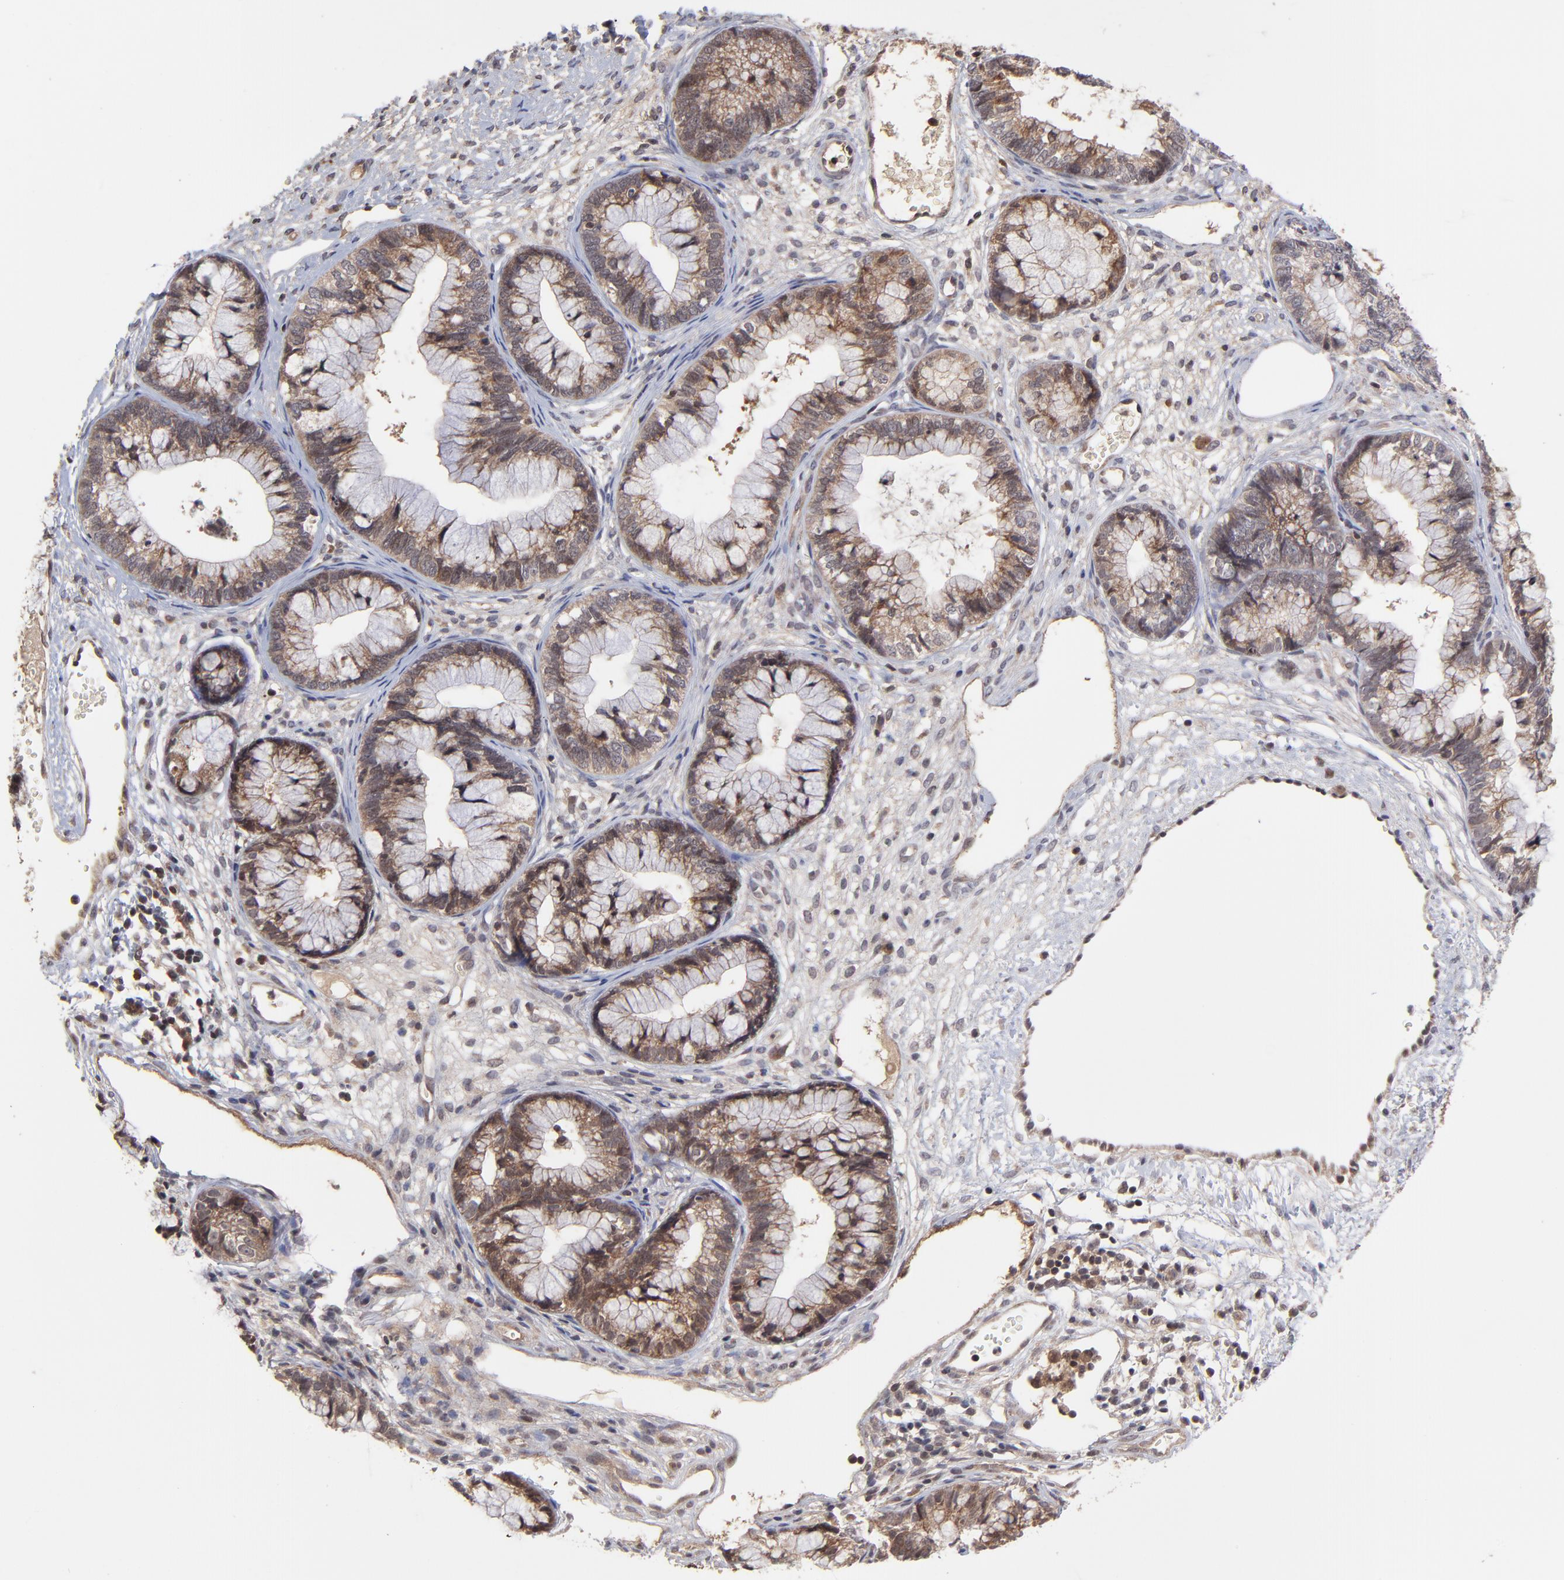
{"staining": {"intensity": "moderate", "quantity": "25%-75%", "location": "cytoplasmic/membranous"}, "tissue": "cervical cancer", "cell_type": "Tumor cells", "image_type": "cancer", "snomed": [{"axis": "morphology", "description": "Adenocarcinoma, NOS"}, {"axis": "topography", "description": "Cervix"}], "caption": "Protein staining displays moderate cytoplasmic/membranous staining in approximately 25%-75% of tumor cells in cervical cancer.", "gene": "UBE2L6", "patient": {"sex": "female", "age": 44}}